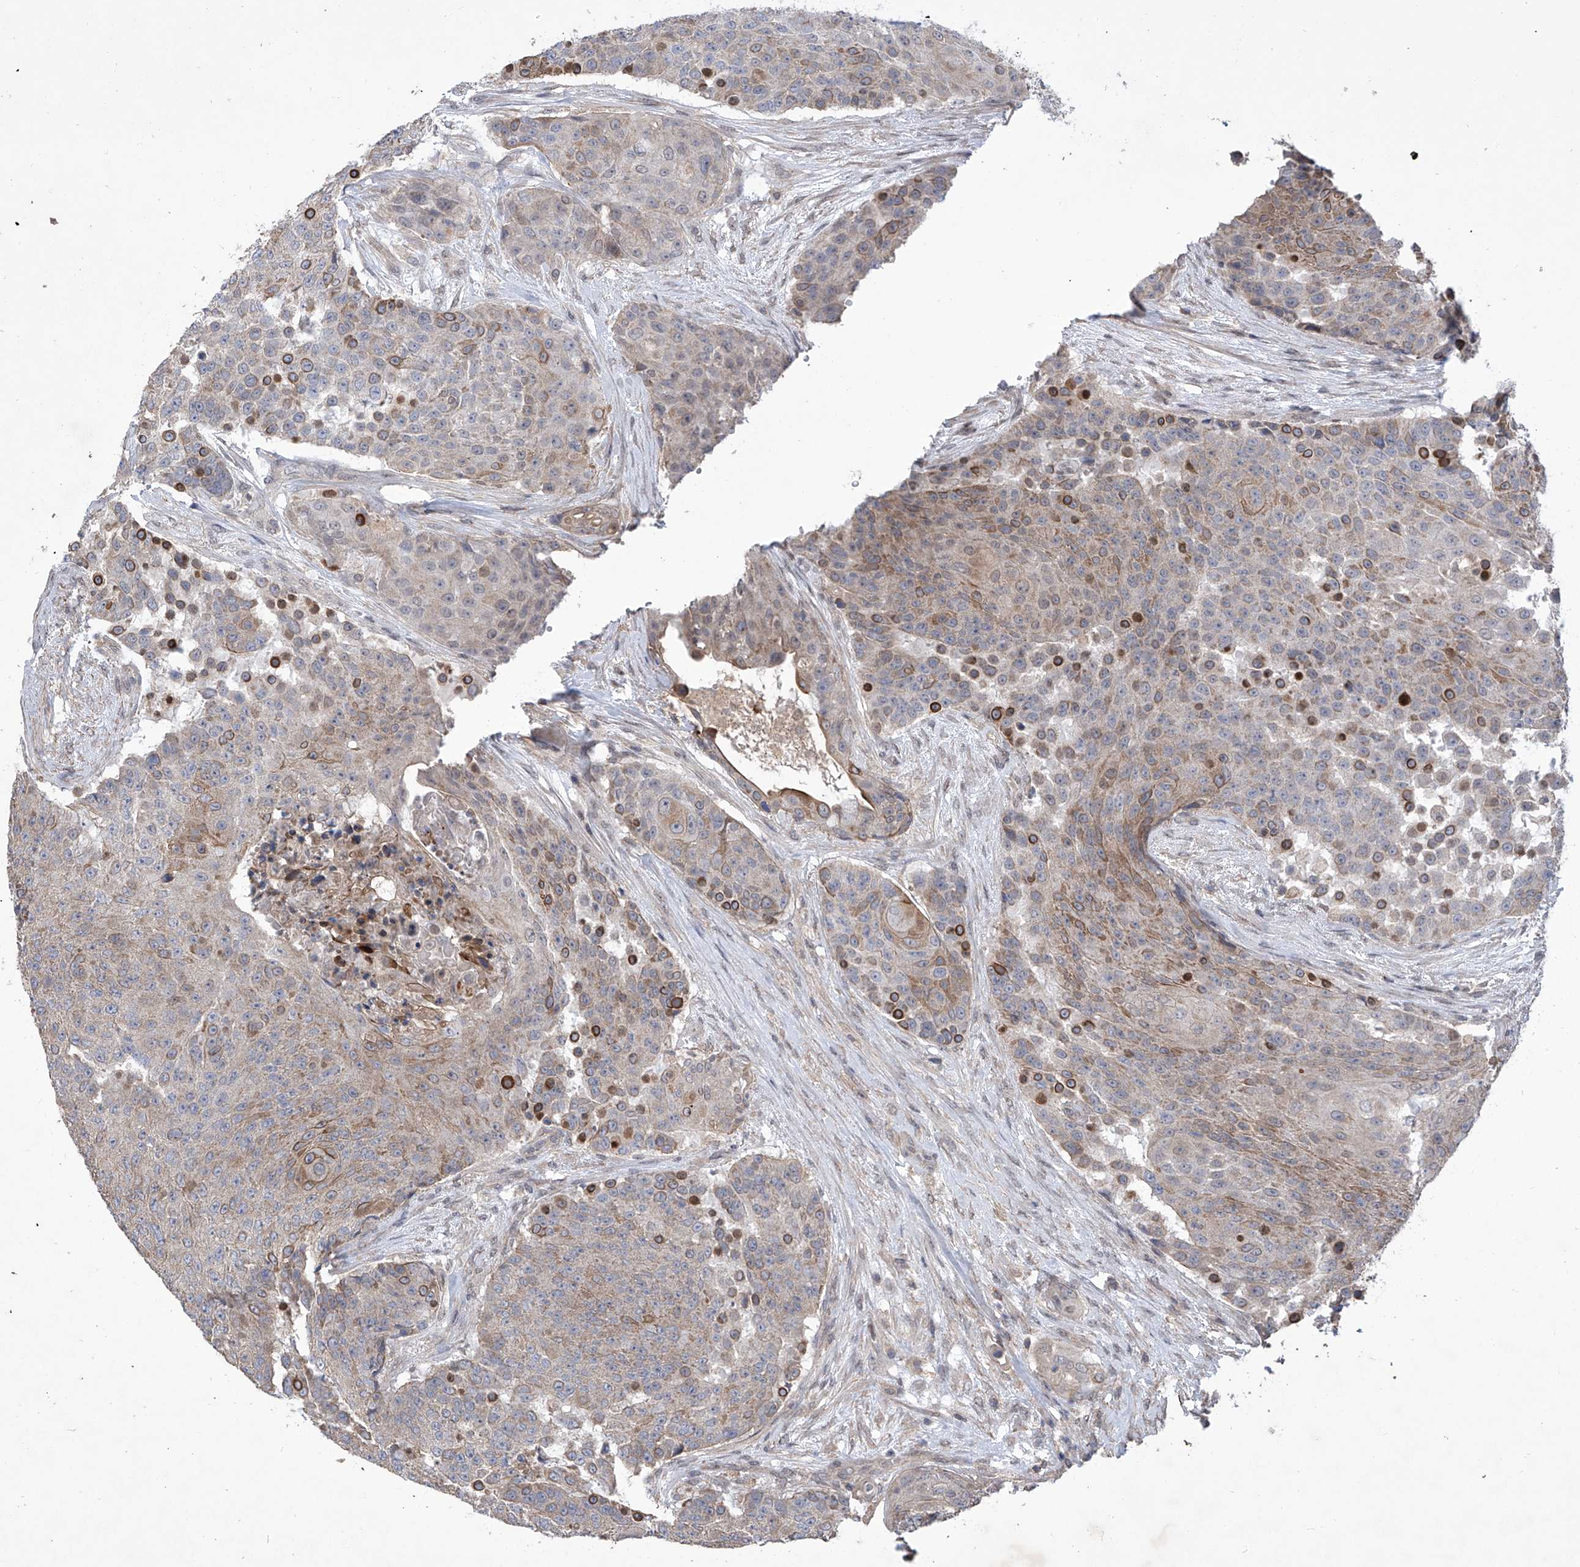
{"staining": {"intensity": "moderate", "quantity": "<25%", "location": "cytoplasmic/membranous"}, "tissue": "urothelial cancer", "cell_type": "Tumor cells", "image_type": "cancer", "snomed": [{"axis": "morphology", "description": "Urothelial carcinoma, High grade"}, {"axis": "topography", "description": "Urinary bladder"}], "caption": "A photomicrograph of human high-grade urothelial carcinoma stained for a protein reveals moderate cytoplasmic/membranous brown staining in tumor cells.", "gene": "KIFC2", "patient": {"sex": "female", "age": 63}}